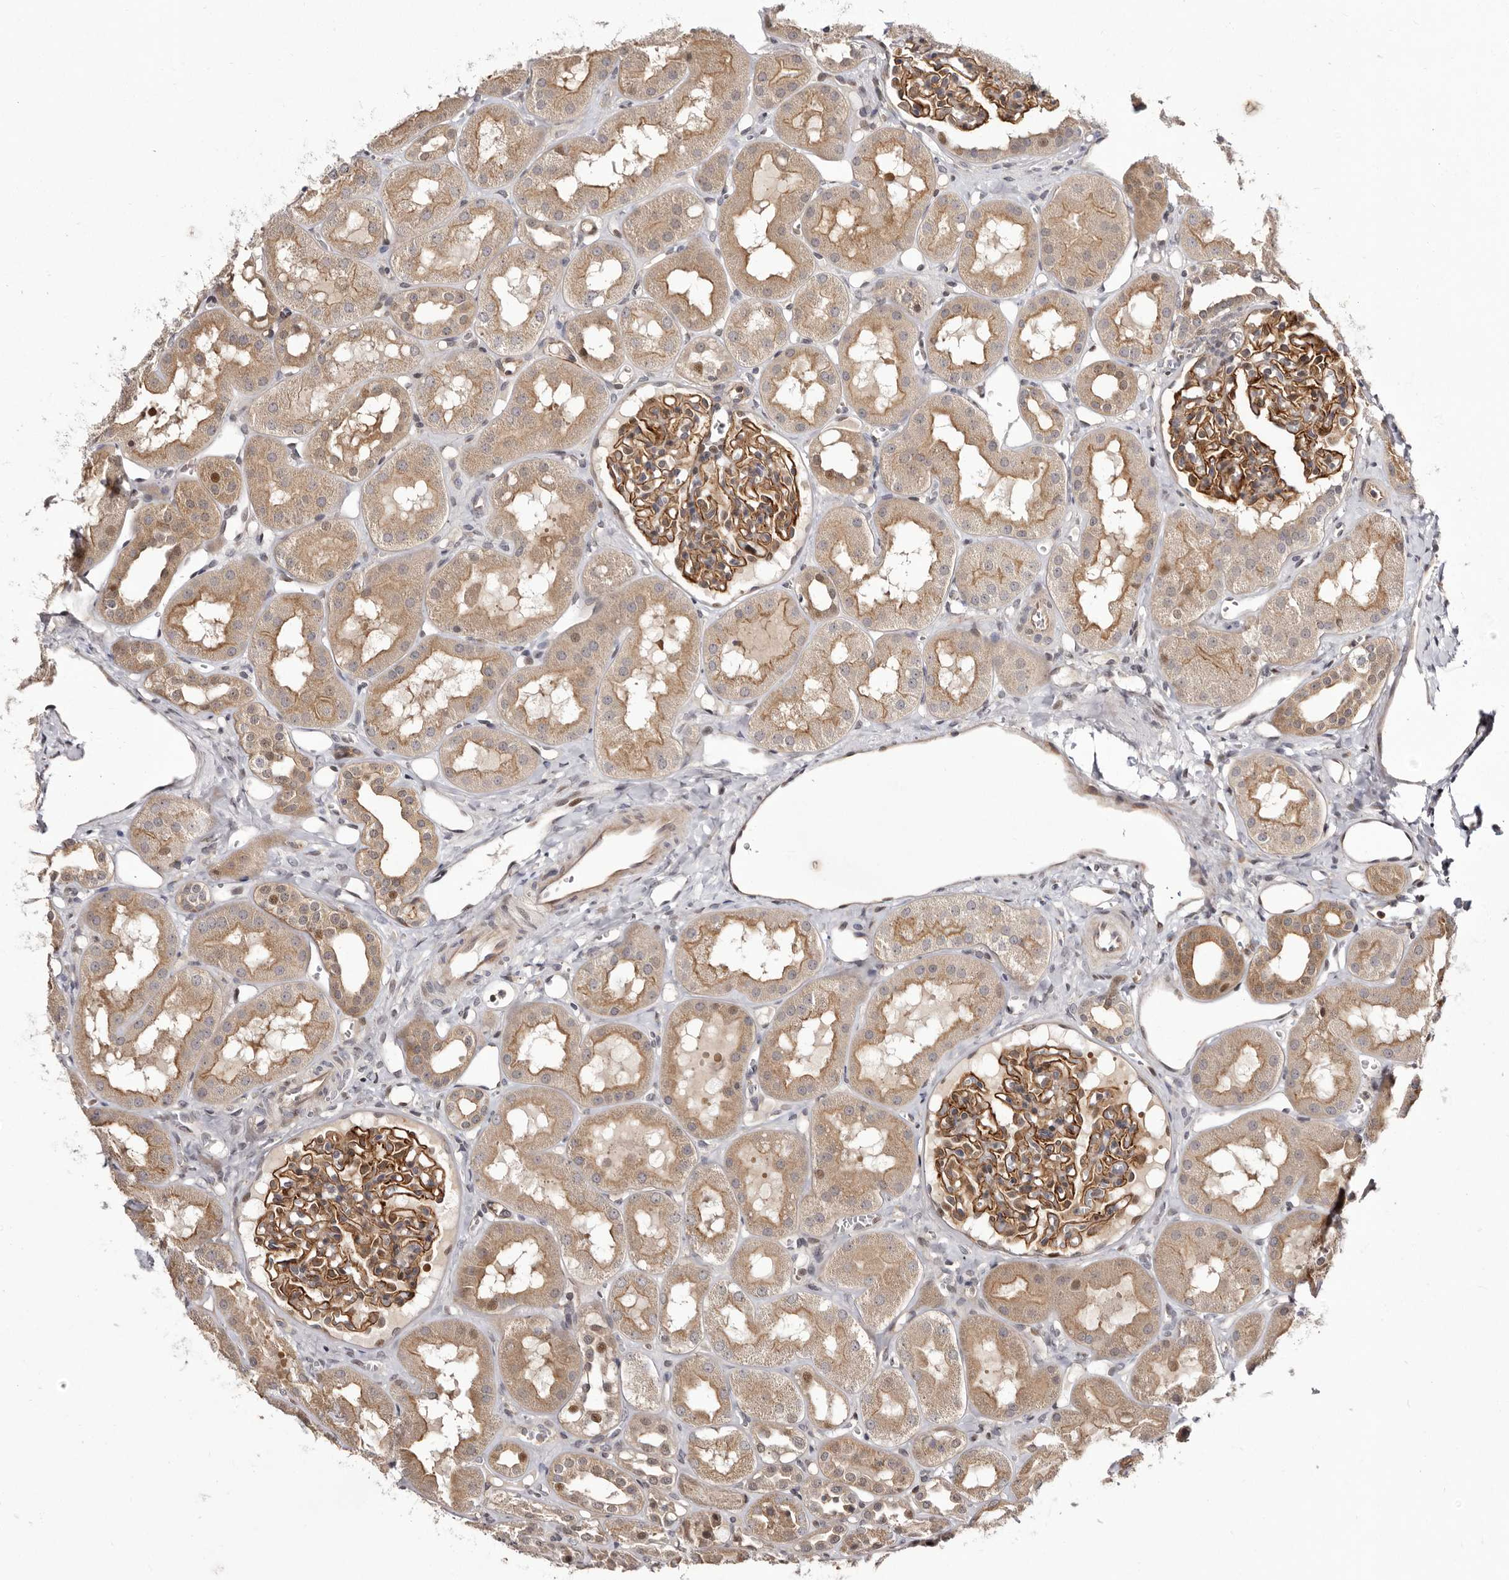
{"staining": {"intensity": "moderate", "quantity": ">75%", "location": "cytoplasmic/membranous,nuclear"}, "tissue": "kidney", "cell_type": "Cells in glomeruli", "image_type": "normal", "snomed": [{"axis": "morphology", "description": "Normal tissue, NOS"}, {"axis": "topography", "description": "Kidney"}], "caption": "A high-resolution histopathology image shows IHC staining of benign kidney, which displays moderate cytoplasmic/membranous,nuclear expression in about >75% of cells in glomeruli.", "gene": "GLRX3", "patient": {"sex": "male", "age": 16}}